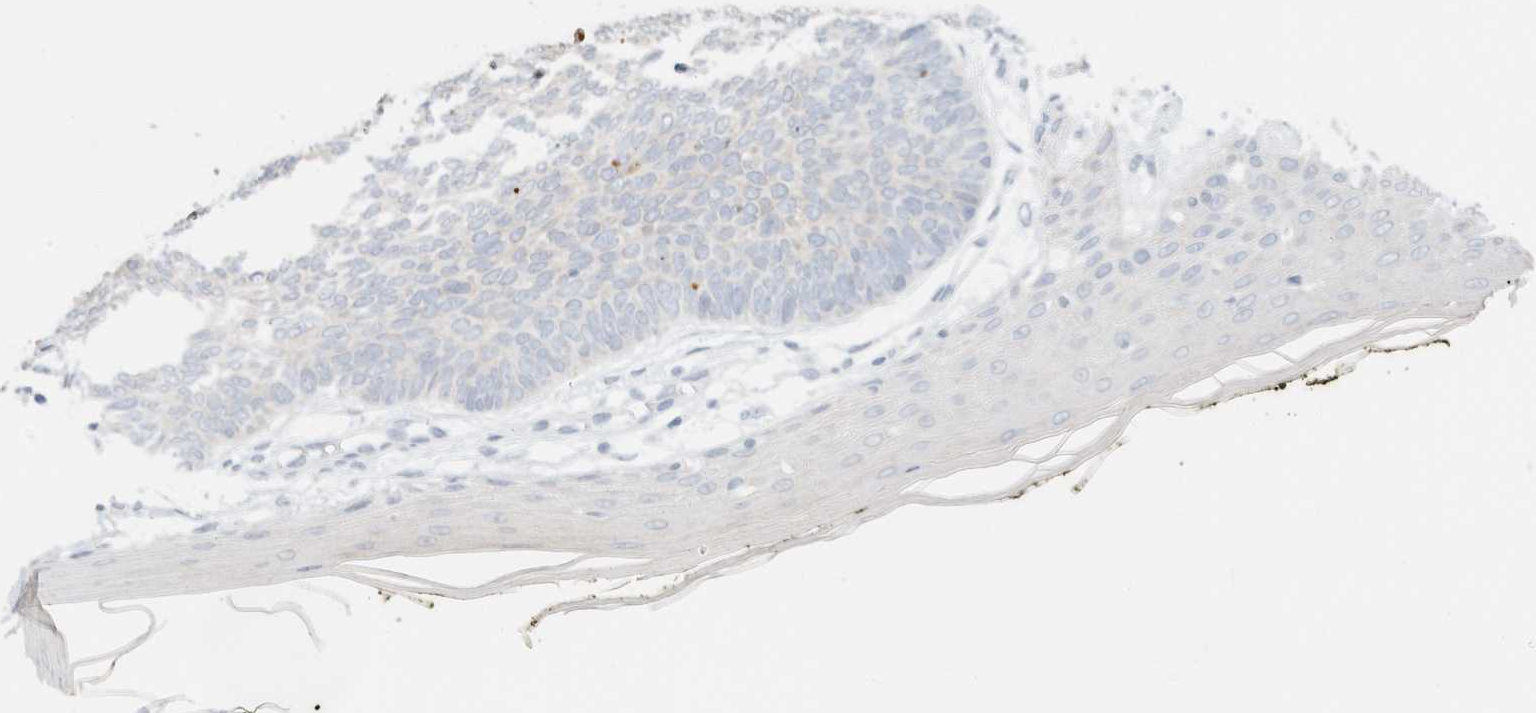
{"staining": {"intensity": "negative", "quantity": "none", "location": "none"}, "tissue": "skin cancer", "cell_type": "Tumor cells", "image_type": "cancer", "snomed": [{"axis": "morphology", "description": "Normal tissue, NOS"}, {"axis": "morphology", "description": "Basal cell carcinoma"}, {"axis": "topography", "description": "Skin"}], "caption": "Immunohistochemical staining of human basal cell carcinoma (skin) demonstrates no significant expression in tumor cells. (IHC, brightfield microscopy, high magnification).", "gene": "KRT20", "patient": {"sex": "male", "age": 50}}